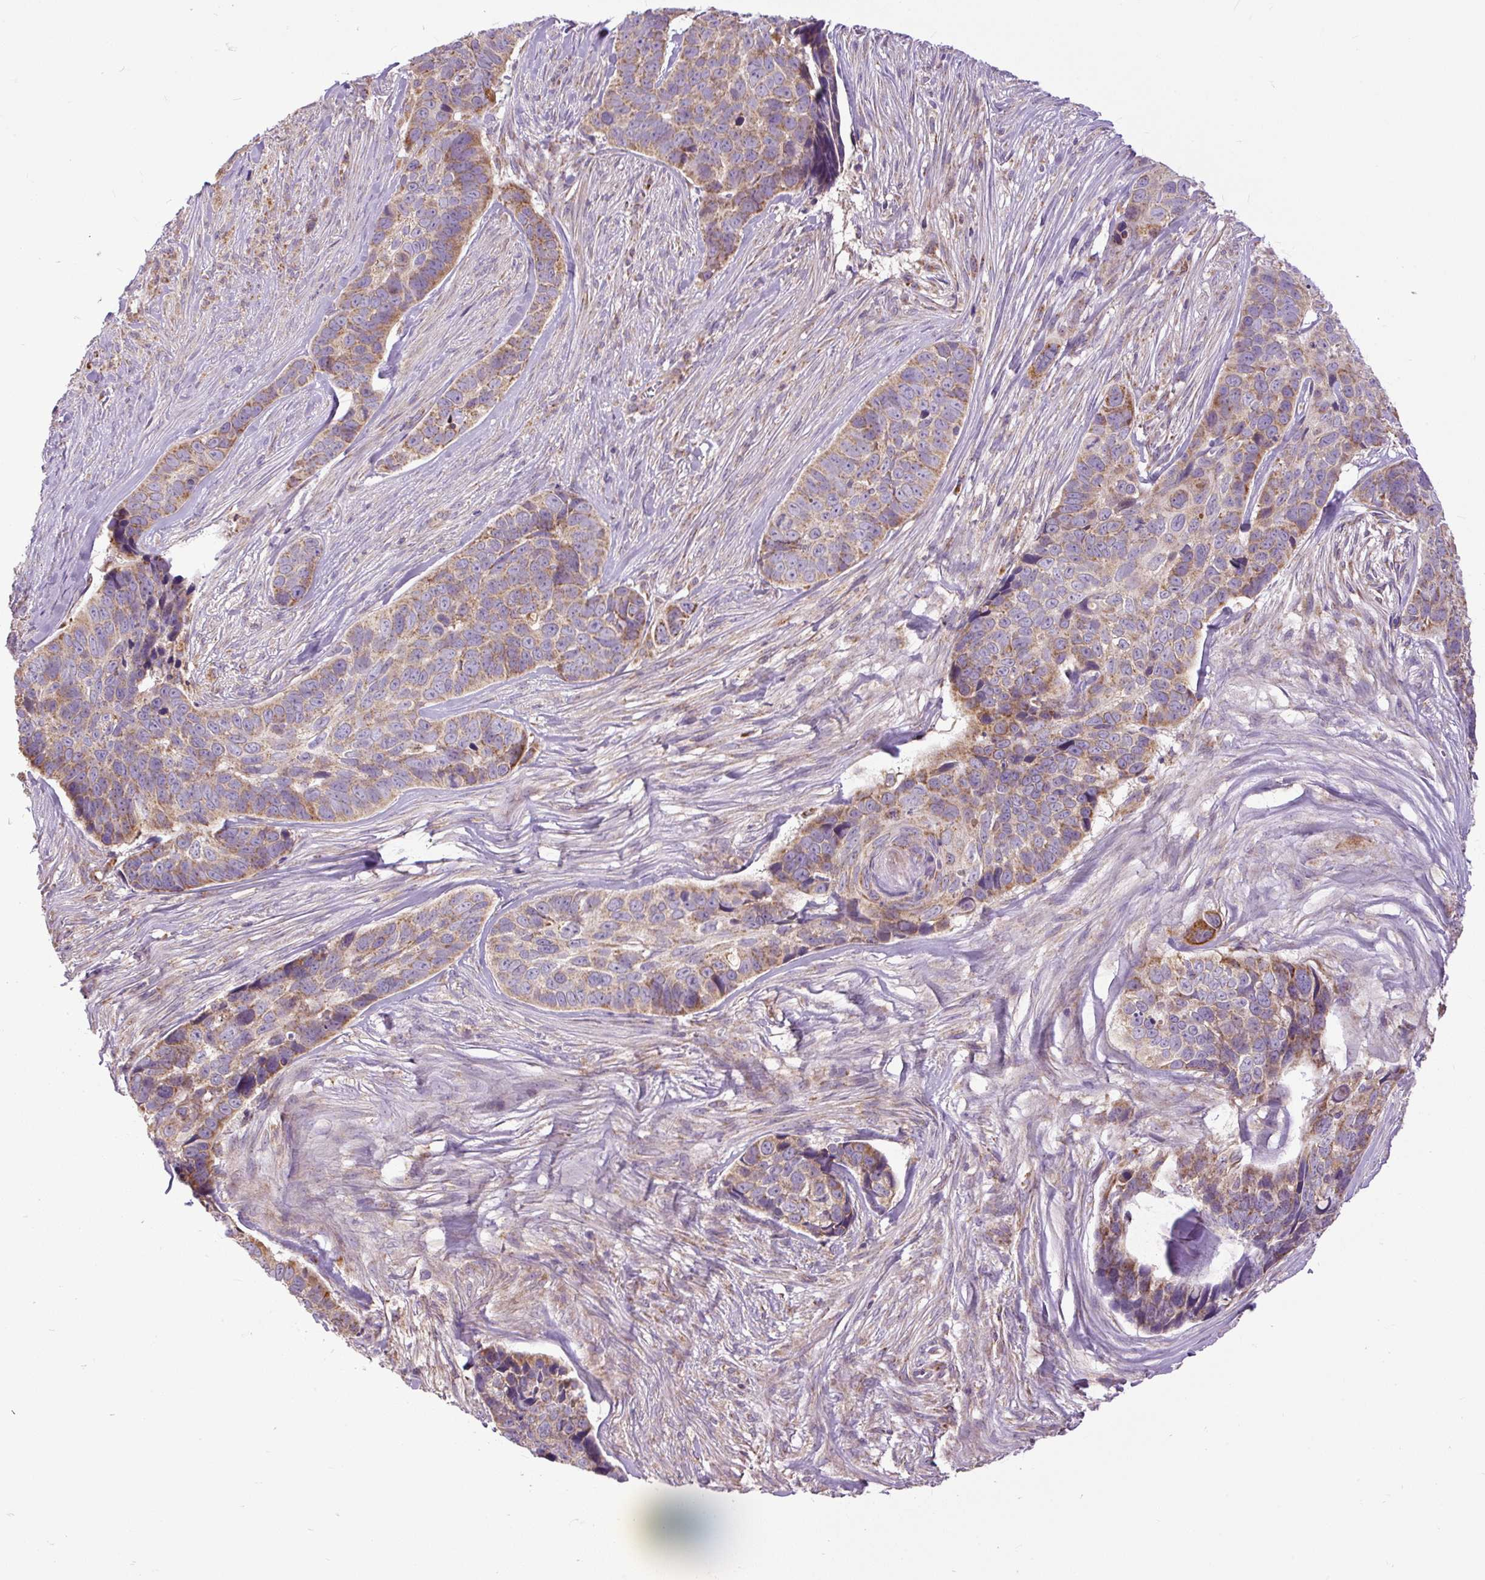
{"staining": {"intensity": "weak", "quantity": "25%-75%", "location": "cytoplasmic/membranous"}, "tissue": "skin cancer", "cell_type": "Tumor cells", "image_type": "cancer", "snomed": [{"axis": "morphology", "description": "Basal cell carcinoma"}, {"axis": "topography", "description": "Skin"}], "caption": "Immunohistochemistry photomicrograph of human basal cell carcinoma (skin) stained for a protein (brown), which demonstrates low levels of weak cytoplasmic/membranous expression in about 25%-75% of tumor cells.", "gene": "TM2D3", "patient": {"sex": "female", "age": 82}}